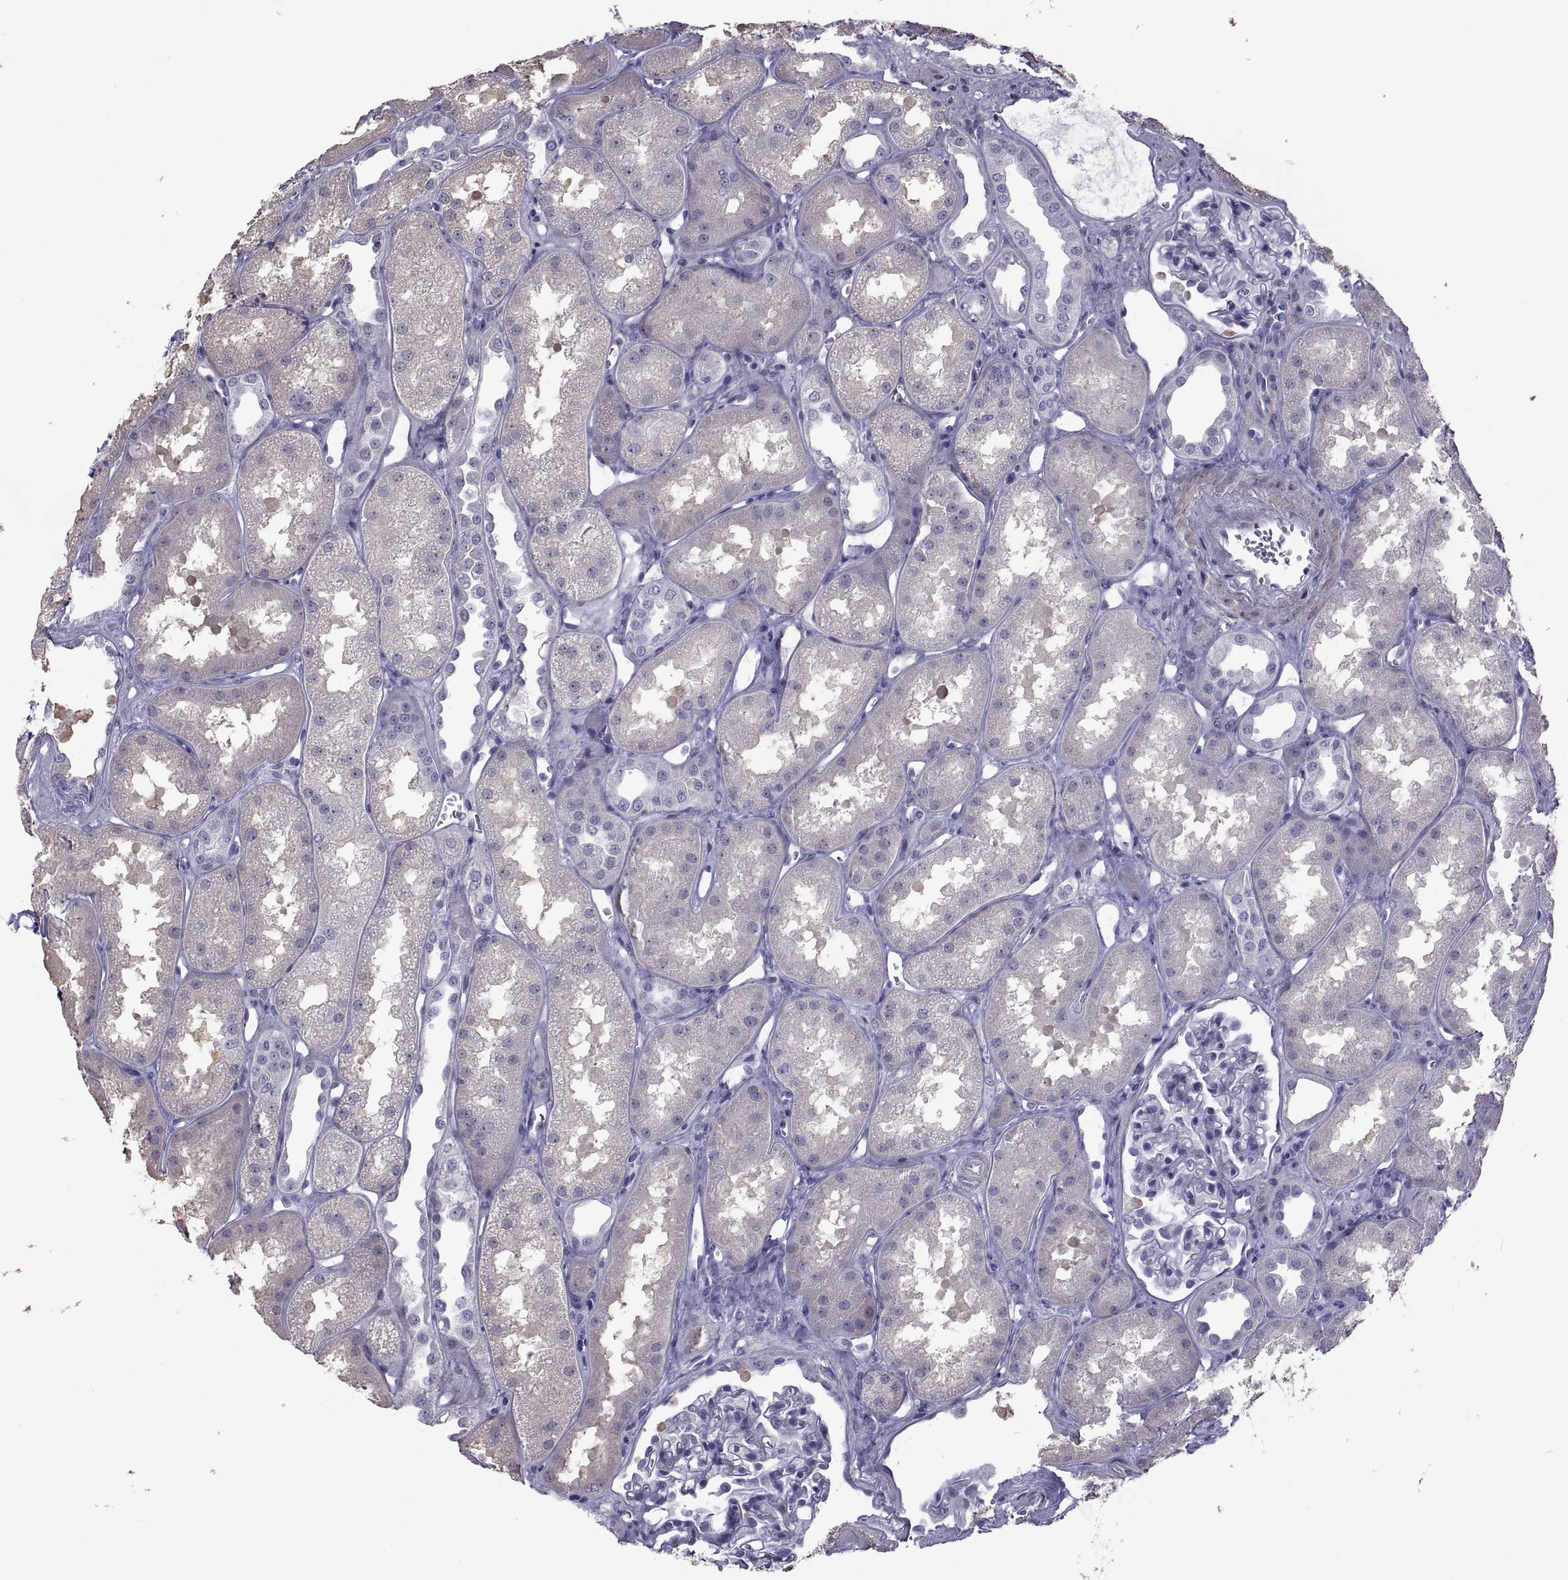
{"staining": {"intensity": "negative", "quantity": "none", "location": "none"}, "tissue": "kidney", "cell_type": "Cells in glomeruli", "image_type": "normal", "snomed": [{"axis": "morphology", "description": "Normal tissue, NOS"}, {"axis": "topography", "description": "Kidney"}], "caption": "Immunohistochemistry (IHC) of benign kidney demonstrates no expression in cells in glomeruli. The staining was performed using DAB to visualize the protein expression in brown, while the nuclei were stained in blue with hematoxylin (Magnification: 20x).", "gene": "MAGEB1", "patient": {"sex": "male", "age": 61}}